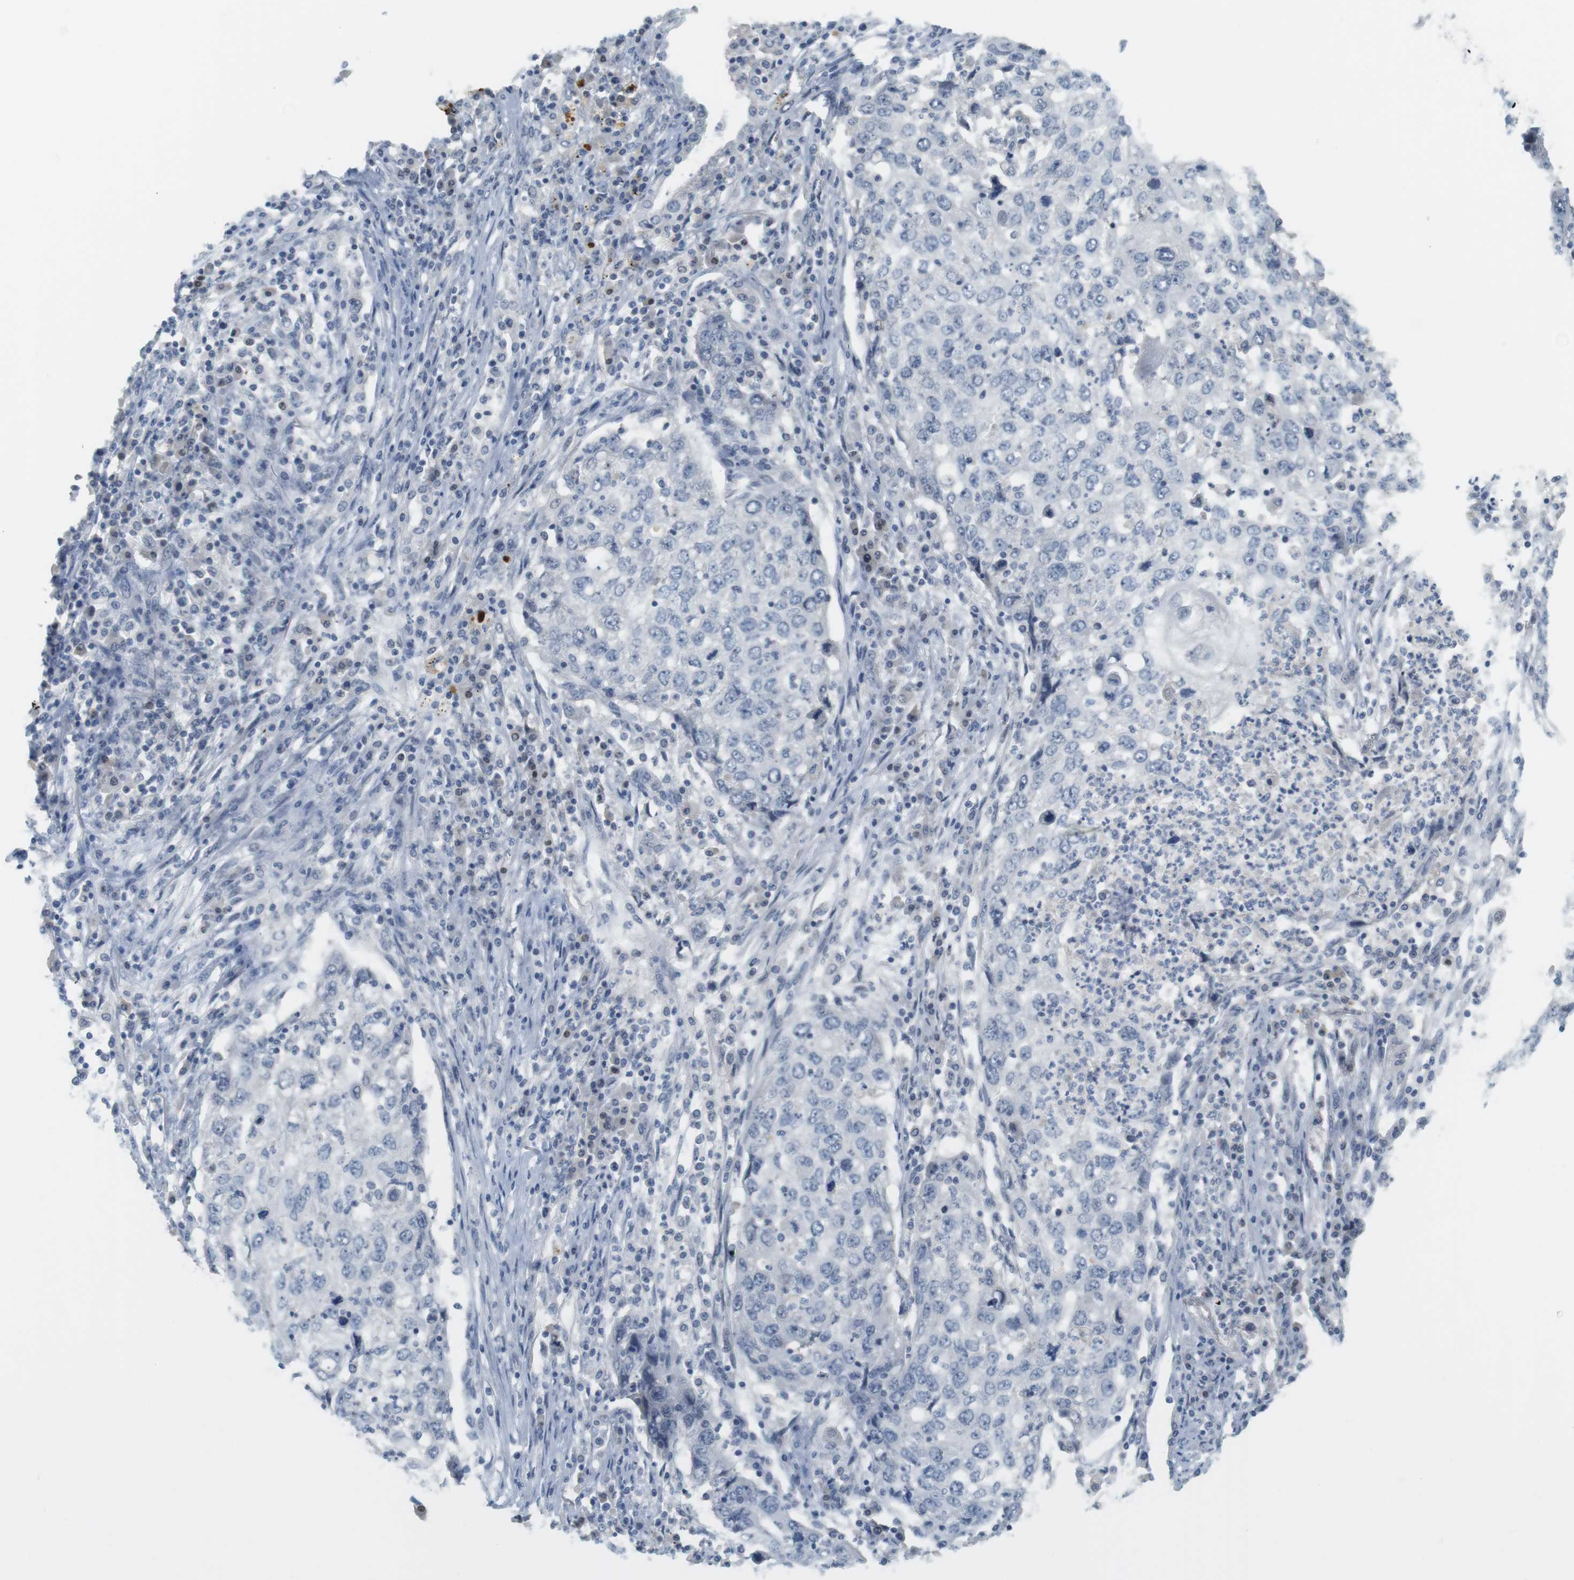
{"staining": {"intensity": "negative", "quantity": "none", "location": "none"}, "tissue": "lung cancer", "cell_type": "Tumor cells", "image_type": "cancer", "snomed": [{"axis": "morphology", "description": "Squamous cell carcinoma, NOS"}, {"axis": "topography", "description": "Lung"}], "caption": "Immunohistochemical staining of lung cancer reveals no significant positivity in tumor cells. (DAB IHC with hematoxylin counter stain).", "gene": "CREB3L2", "patient": {"sex": "female", "age": 63}}